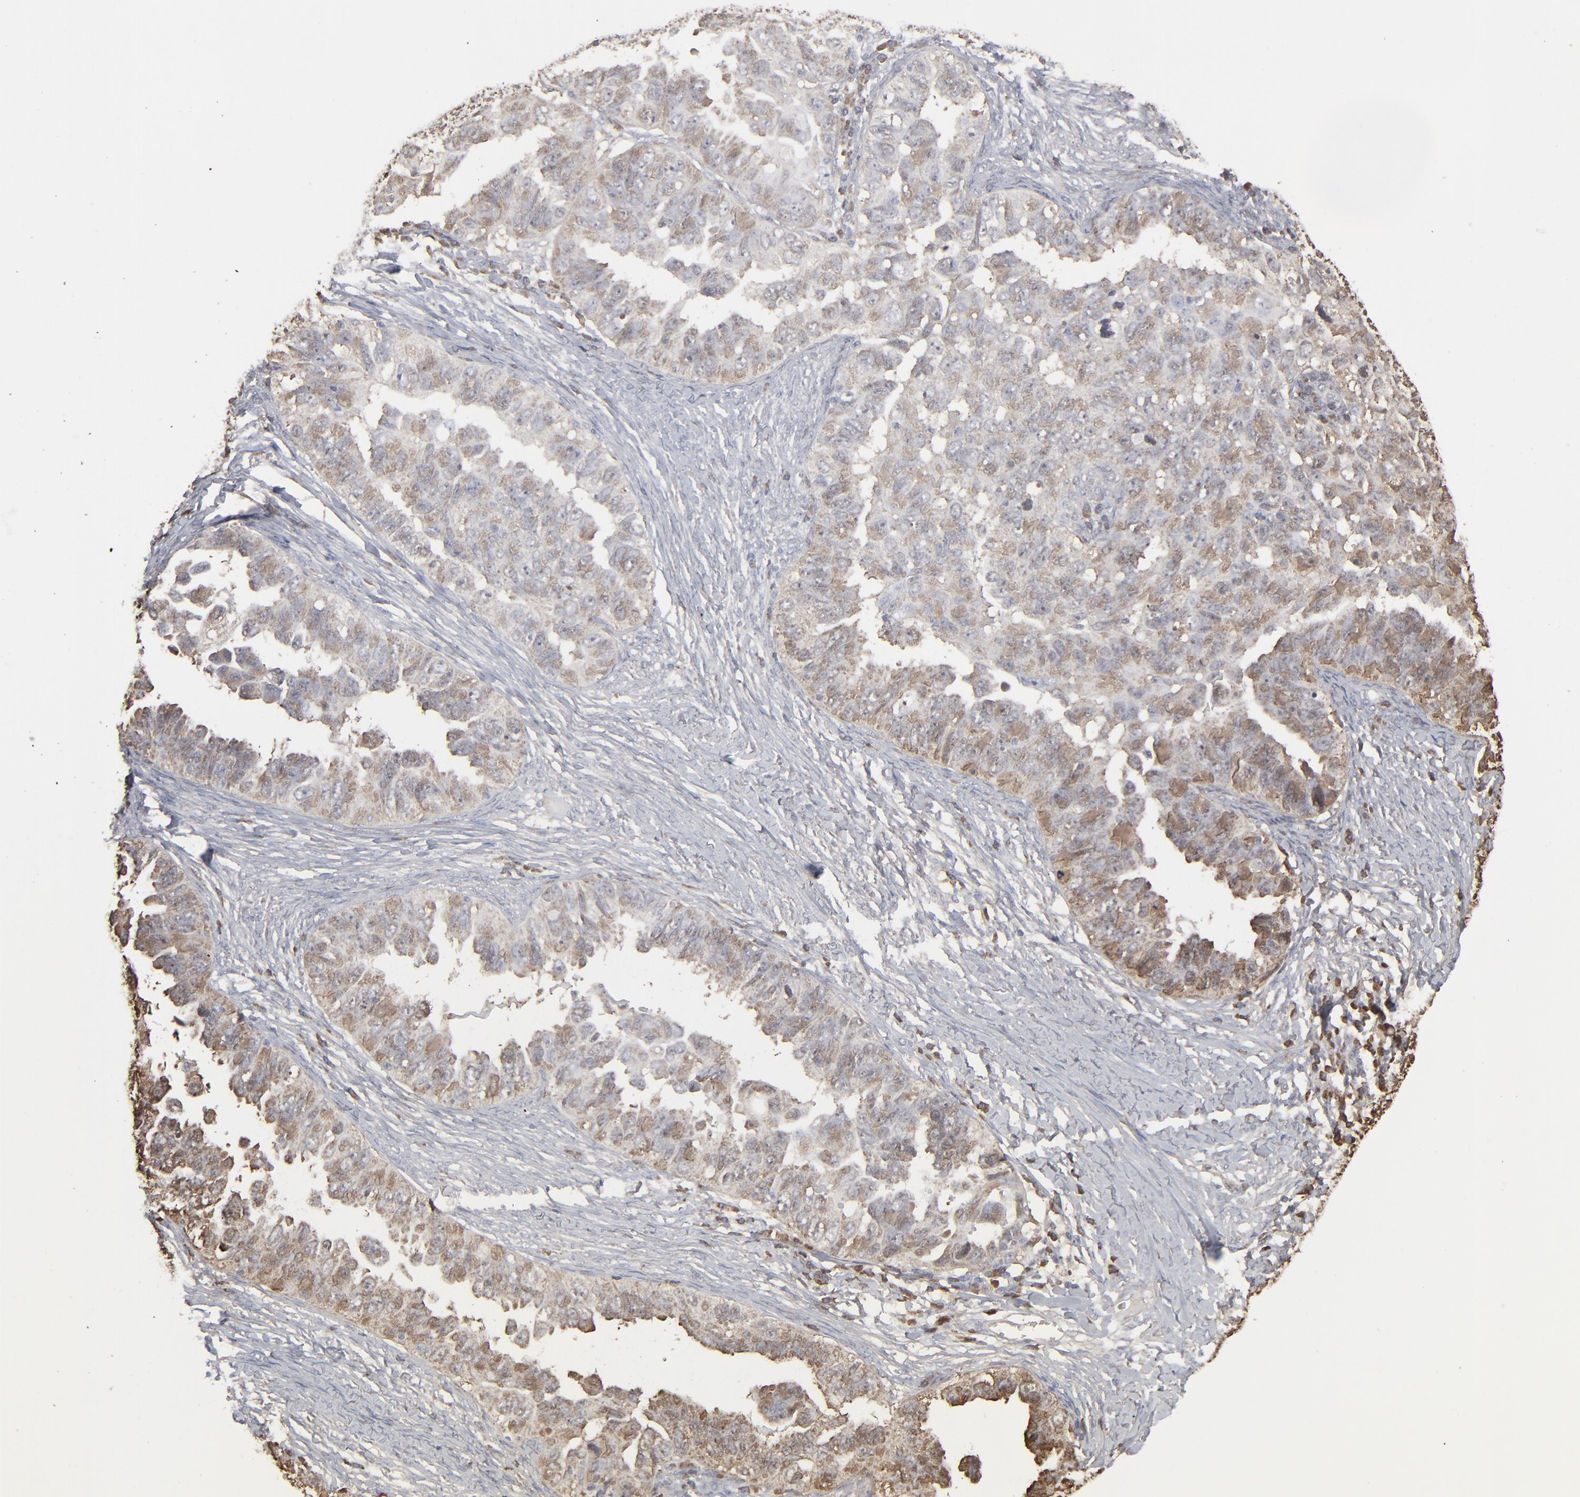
{"staining": {"intensity": "weak", "quantity": ">75%", "location": "cytoplasmic/membranous"}, "tissue": "ovarian cancer", "cell_type": "Tumor cells", "image_type": "cancer", "snomed": [{"axis": "morphology", "description": "Cystadenocarcinoma, serous, NOS"}, {"axis": "topography", "description": "Ovary"}], "caption": "Ovarian serous cystadenocarcinoma stained with DAB (3,3'-diaminobenzidine) IHC shows low levels of weak cytoplasmic/membranous positivity in about >75% of tumor cells.", "gene": "NME1-NME2", "patient": {"sex": "female", "age": 82}}